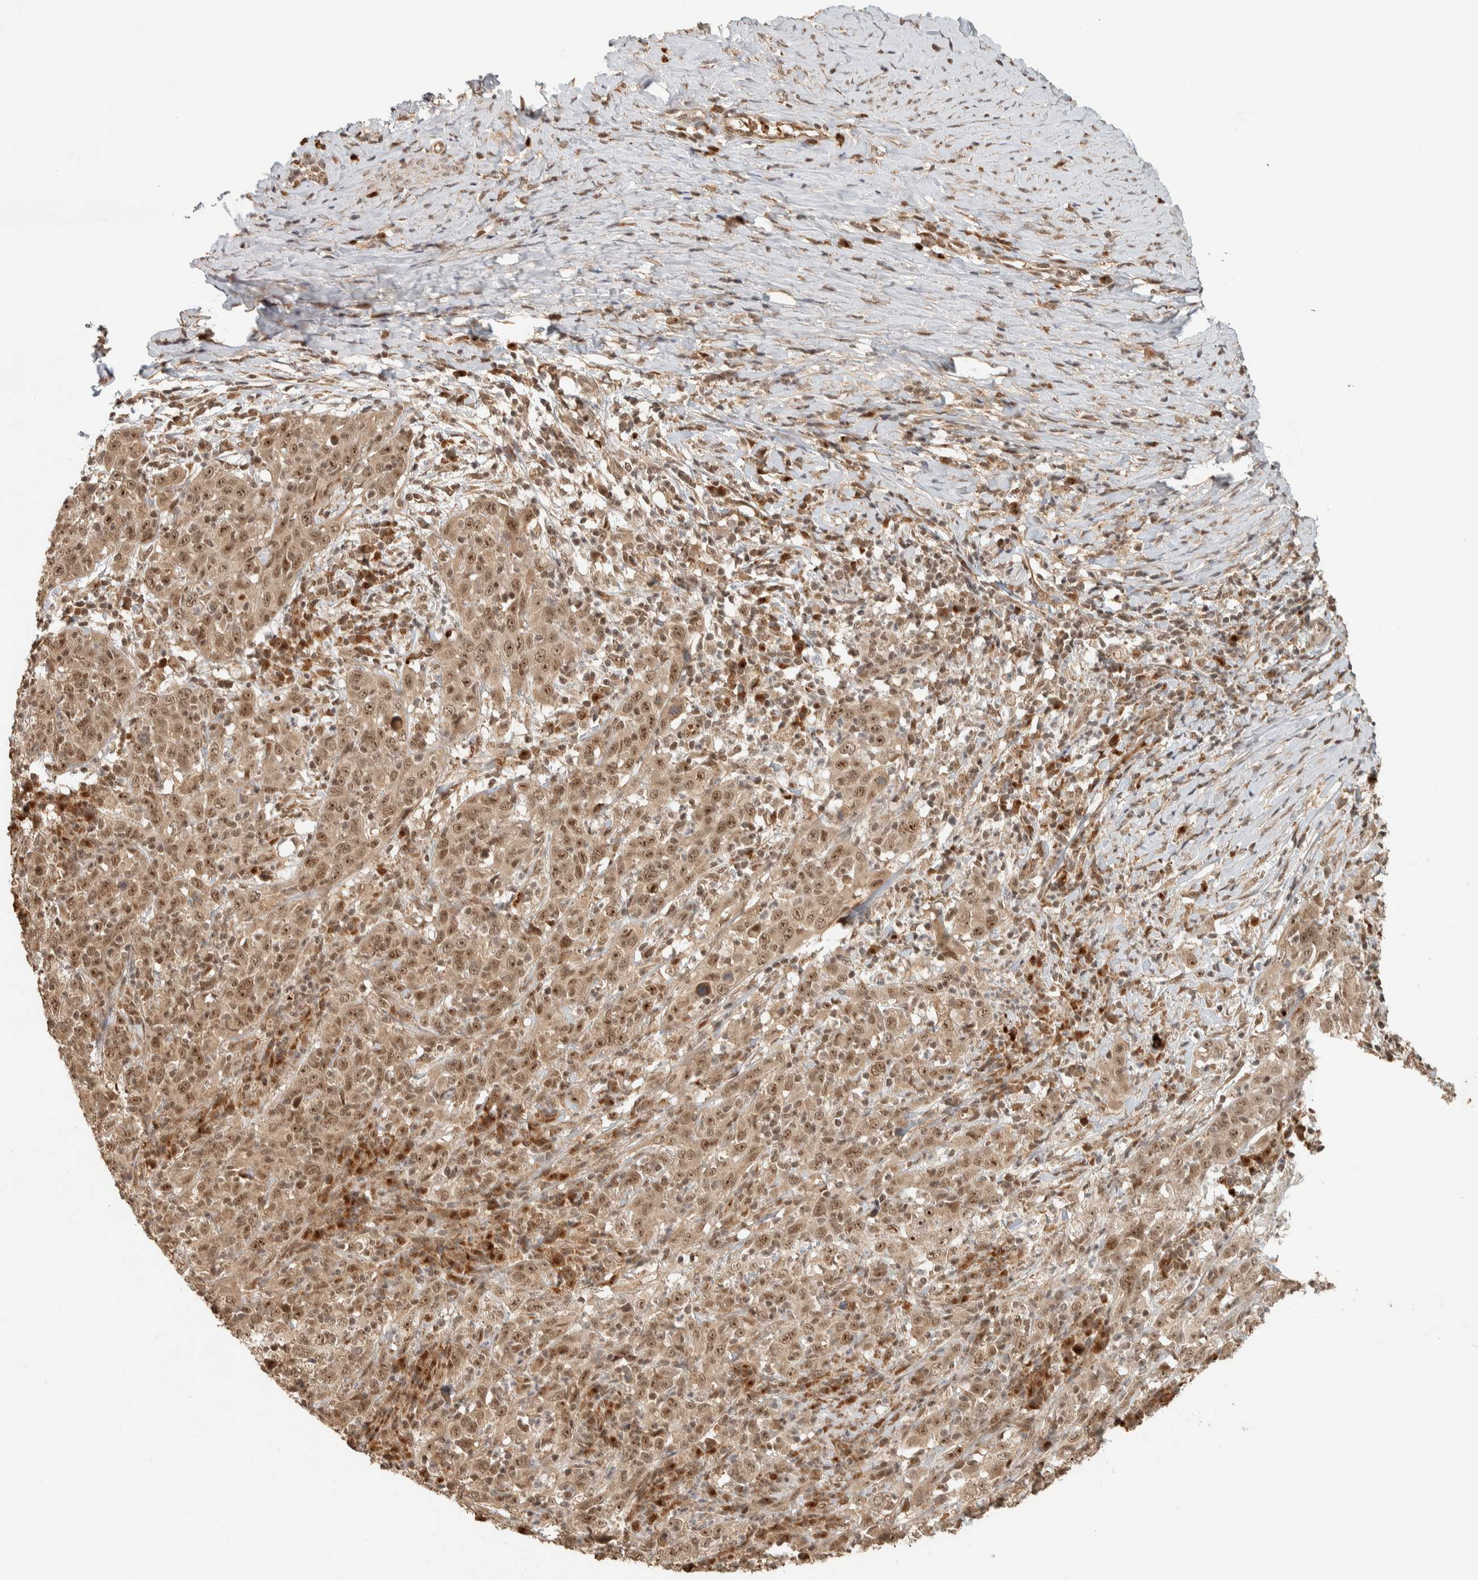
{"staining": {"intensity": "weak", "quantity": ">75%", "location": "cytoplasmic/membranous,nuclear"}, "tissue": "cervical cancer", "cell_type": "Tumor cells", "image_type": "cancer", "snomed": [{"axis": "morphology", "description": "Squamous cell carcinoma, NOS"}, {"axis": "topography", "description": "Cervix"}], "caption": "DAB immunohistochemical staining of squamous cell carcinoma (cervical) reveals weak cytoplasmic/membranous and nuclear protein positivity in approximately >75% of tumor cells. Nuclei are stained in blue.", "gene": "ZBTB2", "patient": {"sex": "female", "age": 46}}